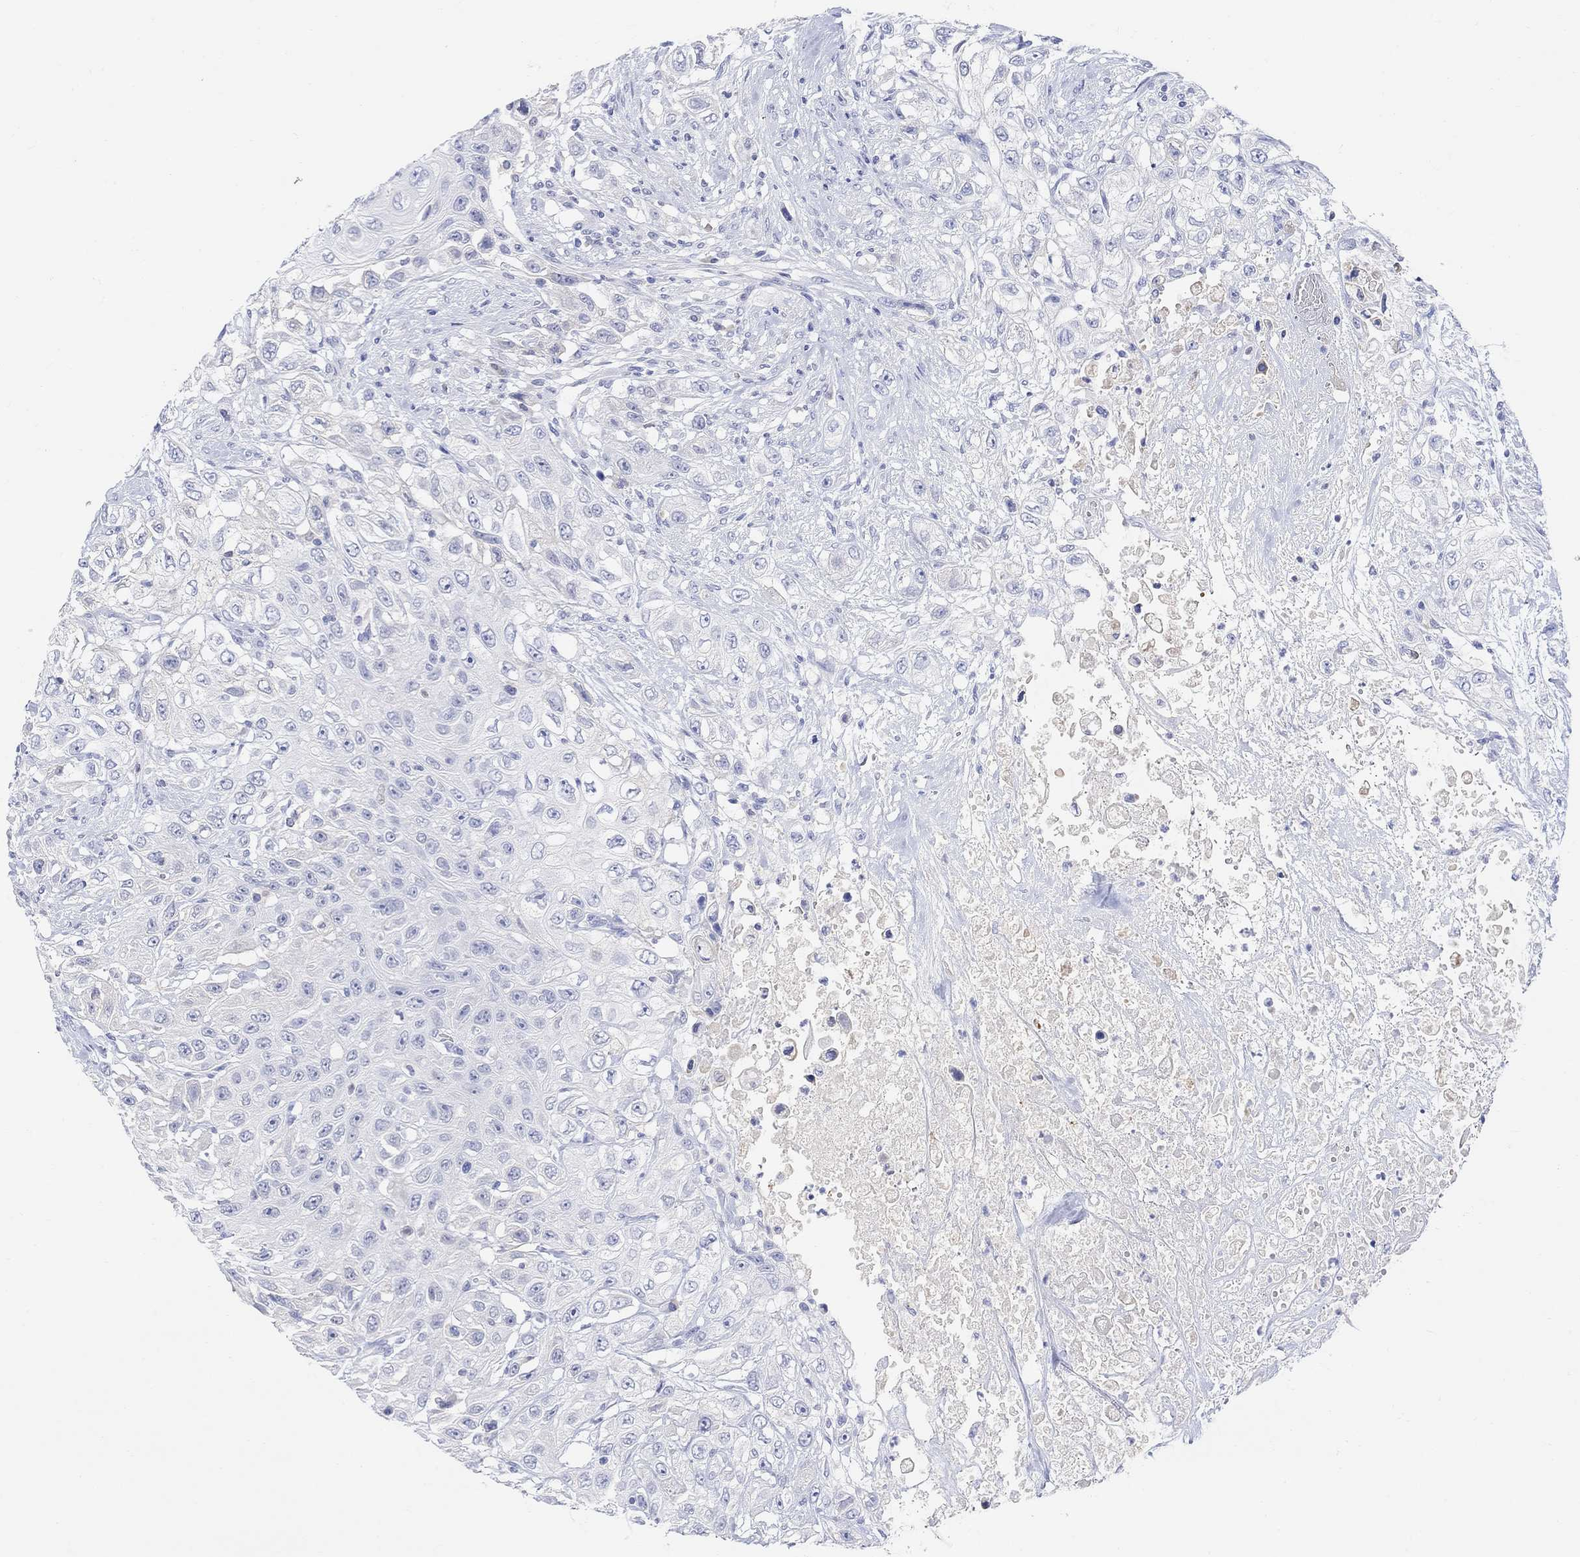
{"staining": {"intensity": "negative", "quantity": "none", "location": "none"}, "tissue": "urothelial cancer", "cell_type": "Tumor cells", "image_type": "cancer", "snomed": [{"axis": "morphology", "description": "Urothelial carcinoma, High grade"}, {"axis": "topography", "description": "Urinary bladder"}], "caption": "This is an IHC micrograph of urothelial carcinoma (high-grade). There is no positivity in tumor cells.", "gene": "TYR", "patient": {"sex": "female", "age": 56}}